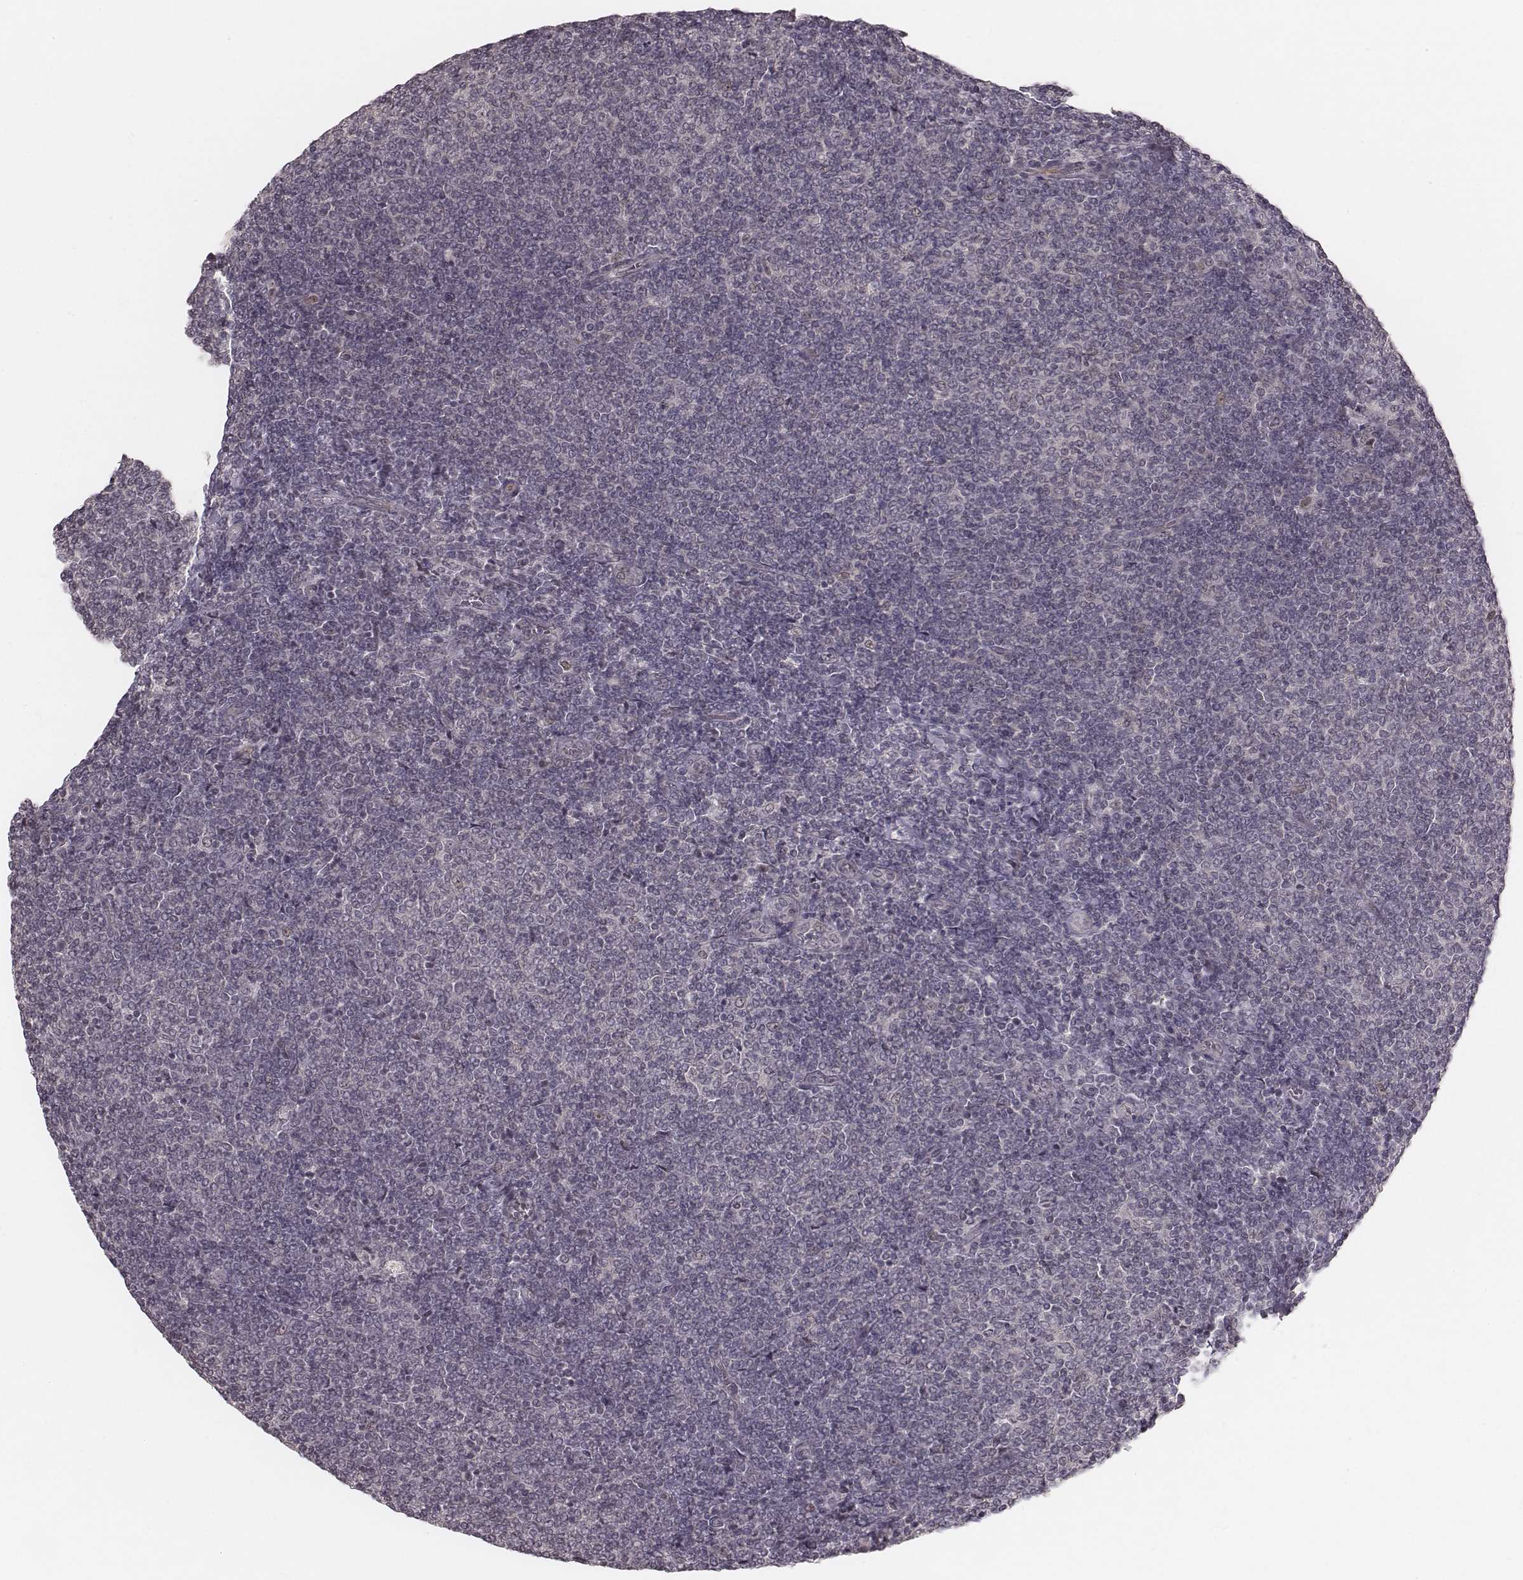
{"staining": {"intensity": "negative", "quantity": "none", "location": "none"}, "tissue": "lymphoma", "cell_type": "Tumor cells", "image_type": "cancer", "snomed": [{"axis": "morphology", "description": "Malignant lymphoma, non-Hodgkin's type, Low grade"}, {"axis": "topography", "description": "Lymph node"}], "caption": "Tumor cells show no significant positivity in lymphoma.", "gene": "IQCG", "patient": {"sex": "male", "age": 52}}